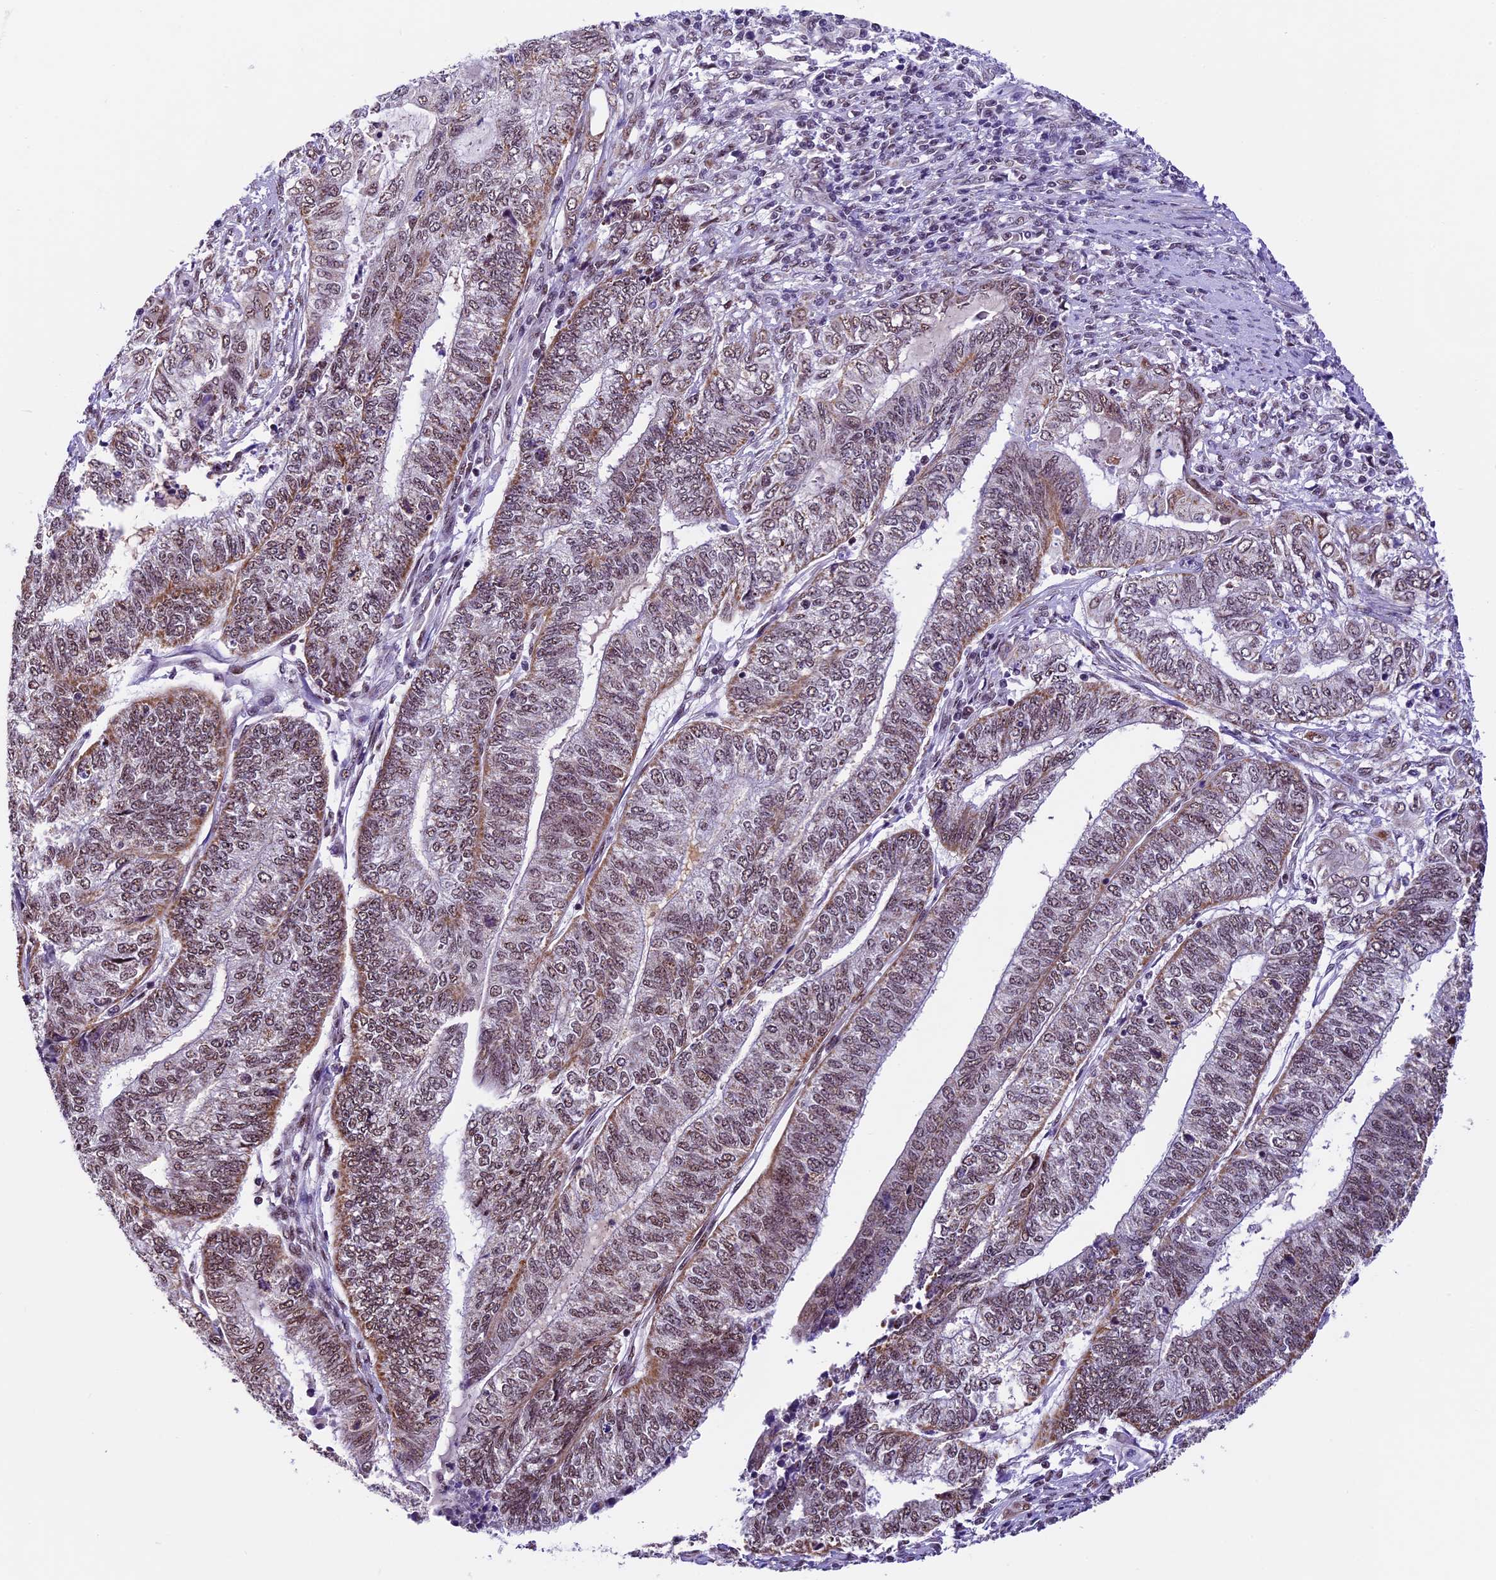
{"staining": {"intensity": "moderate", "quantity": ">75%", "location": "cytoplasmic/membranous,nuclear"}, "tissue": "endometrial cancer", "cell_type": "Tumor cells", "image_type": "cancer", "snomed": [{"axis": "morphology", "description": "Adenocarcinoma, NOS"}, {"axis": "topography", "description": "Uterus"}, {"axis": "topography", "description": "Endometrium"}], "caption": "This is an image of immunohistochemistry staining of endometrial adenocarcinoma, which shows moderate expression in the cytoplasmic/membranous and nuclear of tumor cells.", "gene": "CARS2", "patient": {"sex": "female", "age": 70}}